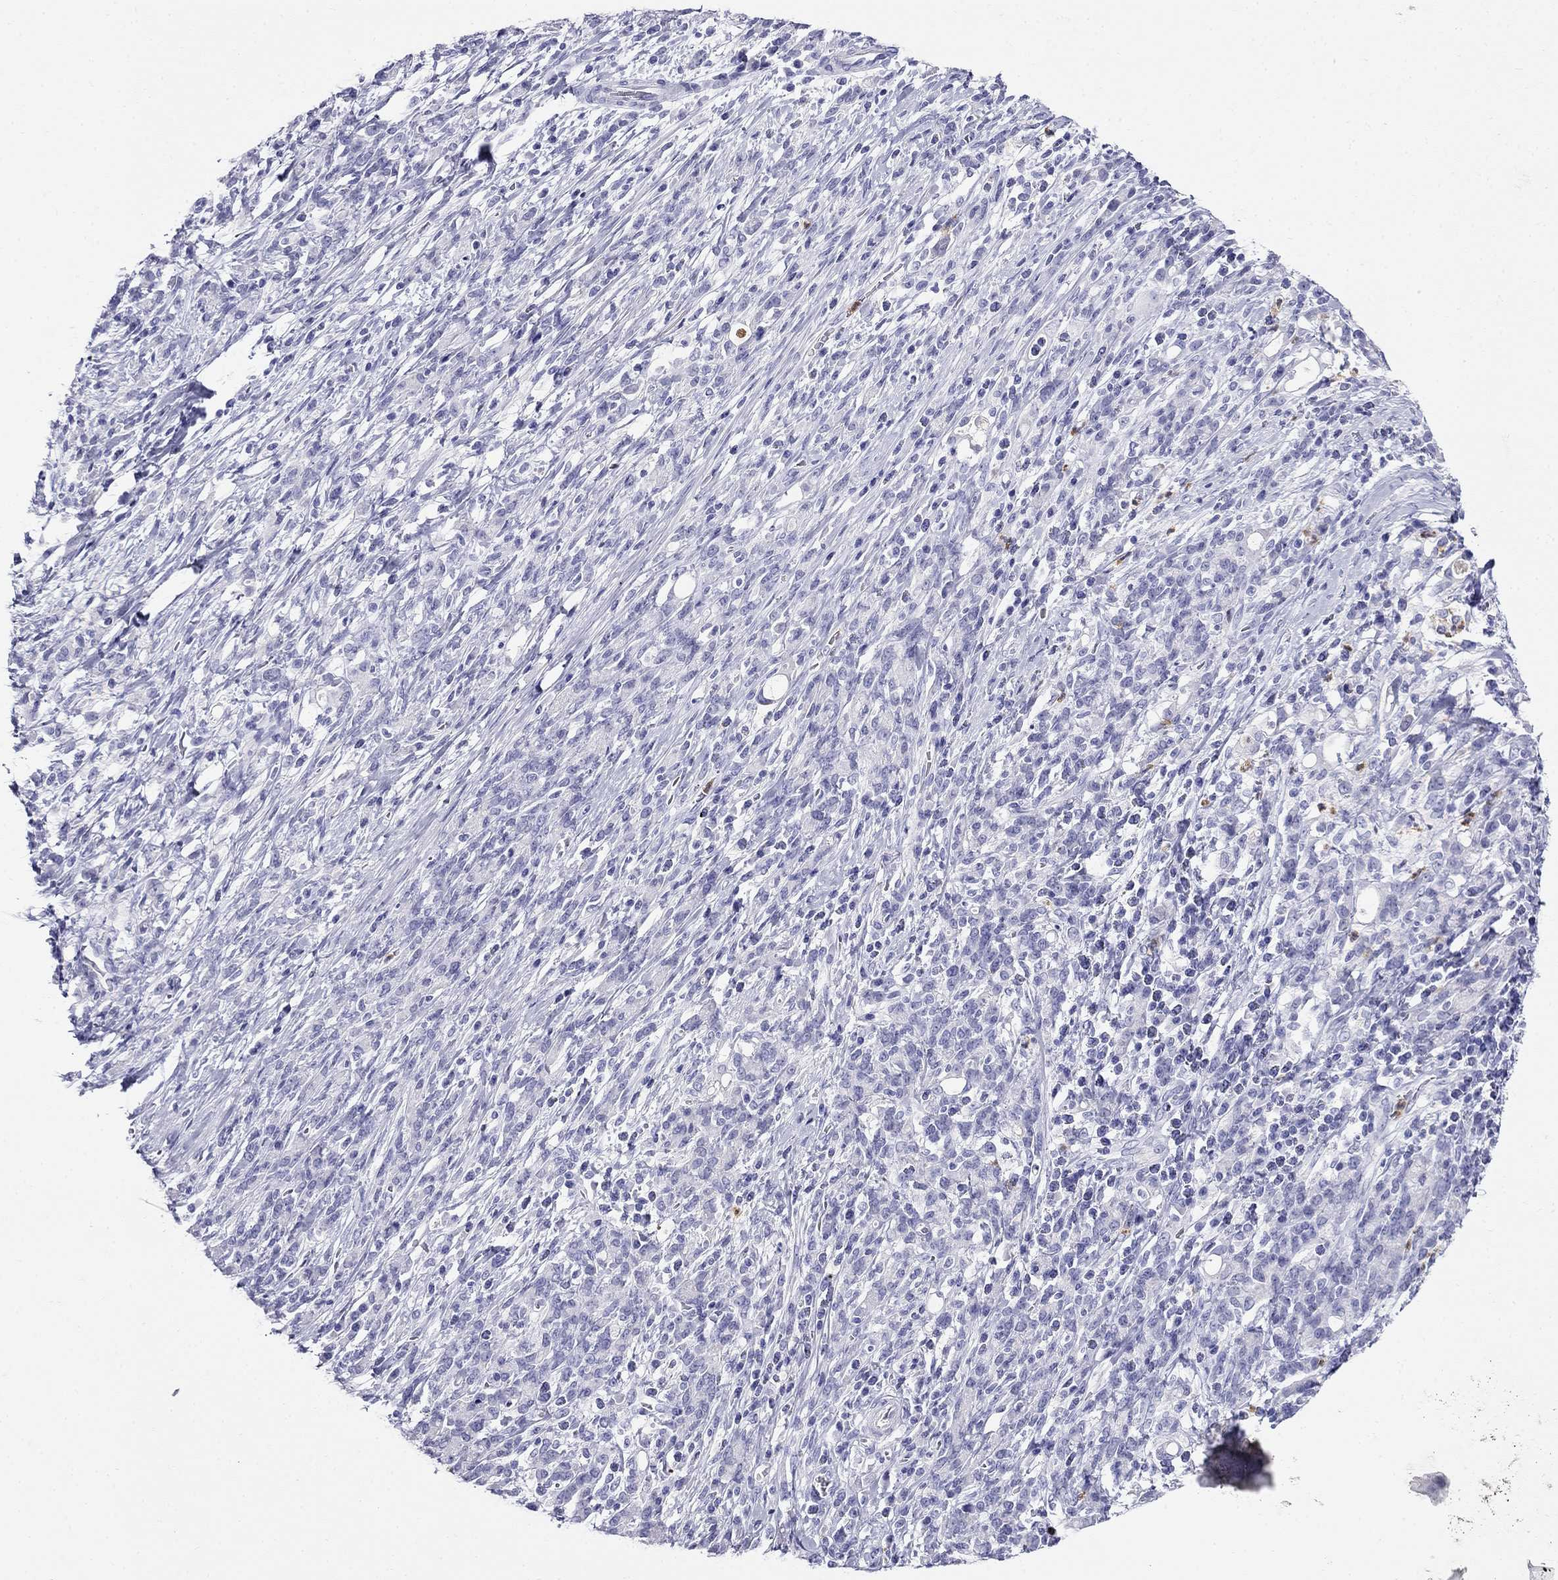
{"staining": {"intensity": "negative", "quantity": "none", "location": "none"}, "tissue": "stomach cancer", "cell_type": "Tumor cells", "image_type": "cancer", "snomed": [{"axis": "morphology", "description": "Adenocarcinoma, NOS"}, {"axis": "topography", "description": "Stomach"}], "caption": "Tumor cells show no significant protein positivity in stomach adenocarcinoma.", "gene": "PPP1R36", "patient": {"sex": "female", "age": 57}}